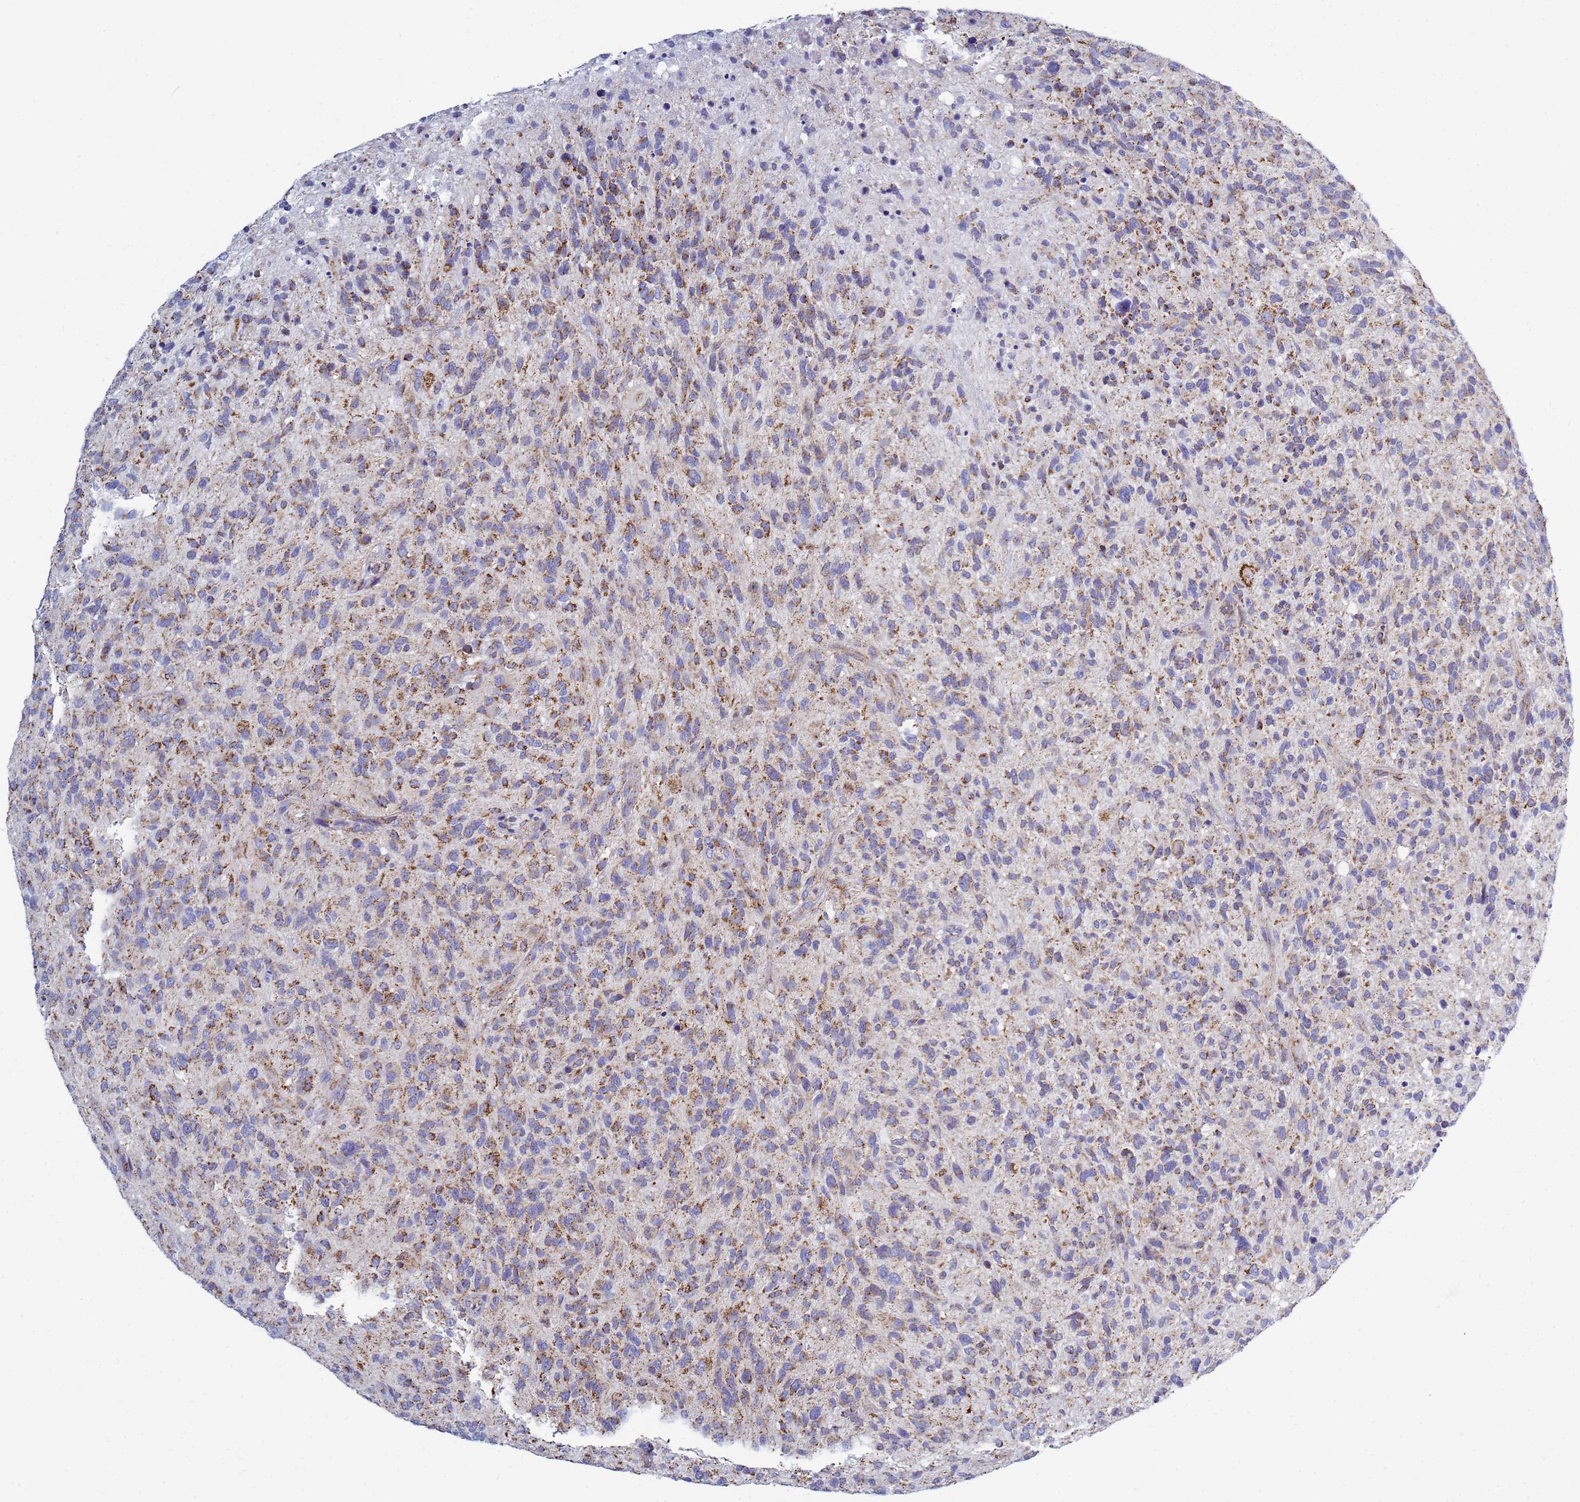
{"staining": {"intensity": "moderate", "quantity": "25%-75%", "location": "cytoplasmic/membranous"}, "tissue": "glioma", "cell_type": "Tumor cells", "image_type": "cancer", "snomed": [{"axis": "morphology", "description": "Glioma, malignant, High grade"}, {"axis": "topography", "description": "Brain"}], "caption": "Protein staining reveals moderate cytoplasmic/membranous staining in about 25%-75% of tumor cells in malignant glioma (high-grade).", "gene": "COQ4", "patient": {"sex": "male", "age": 47}}